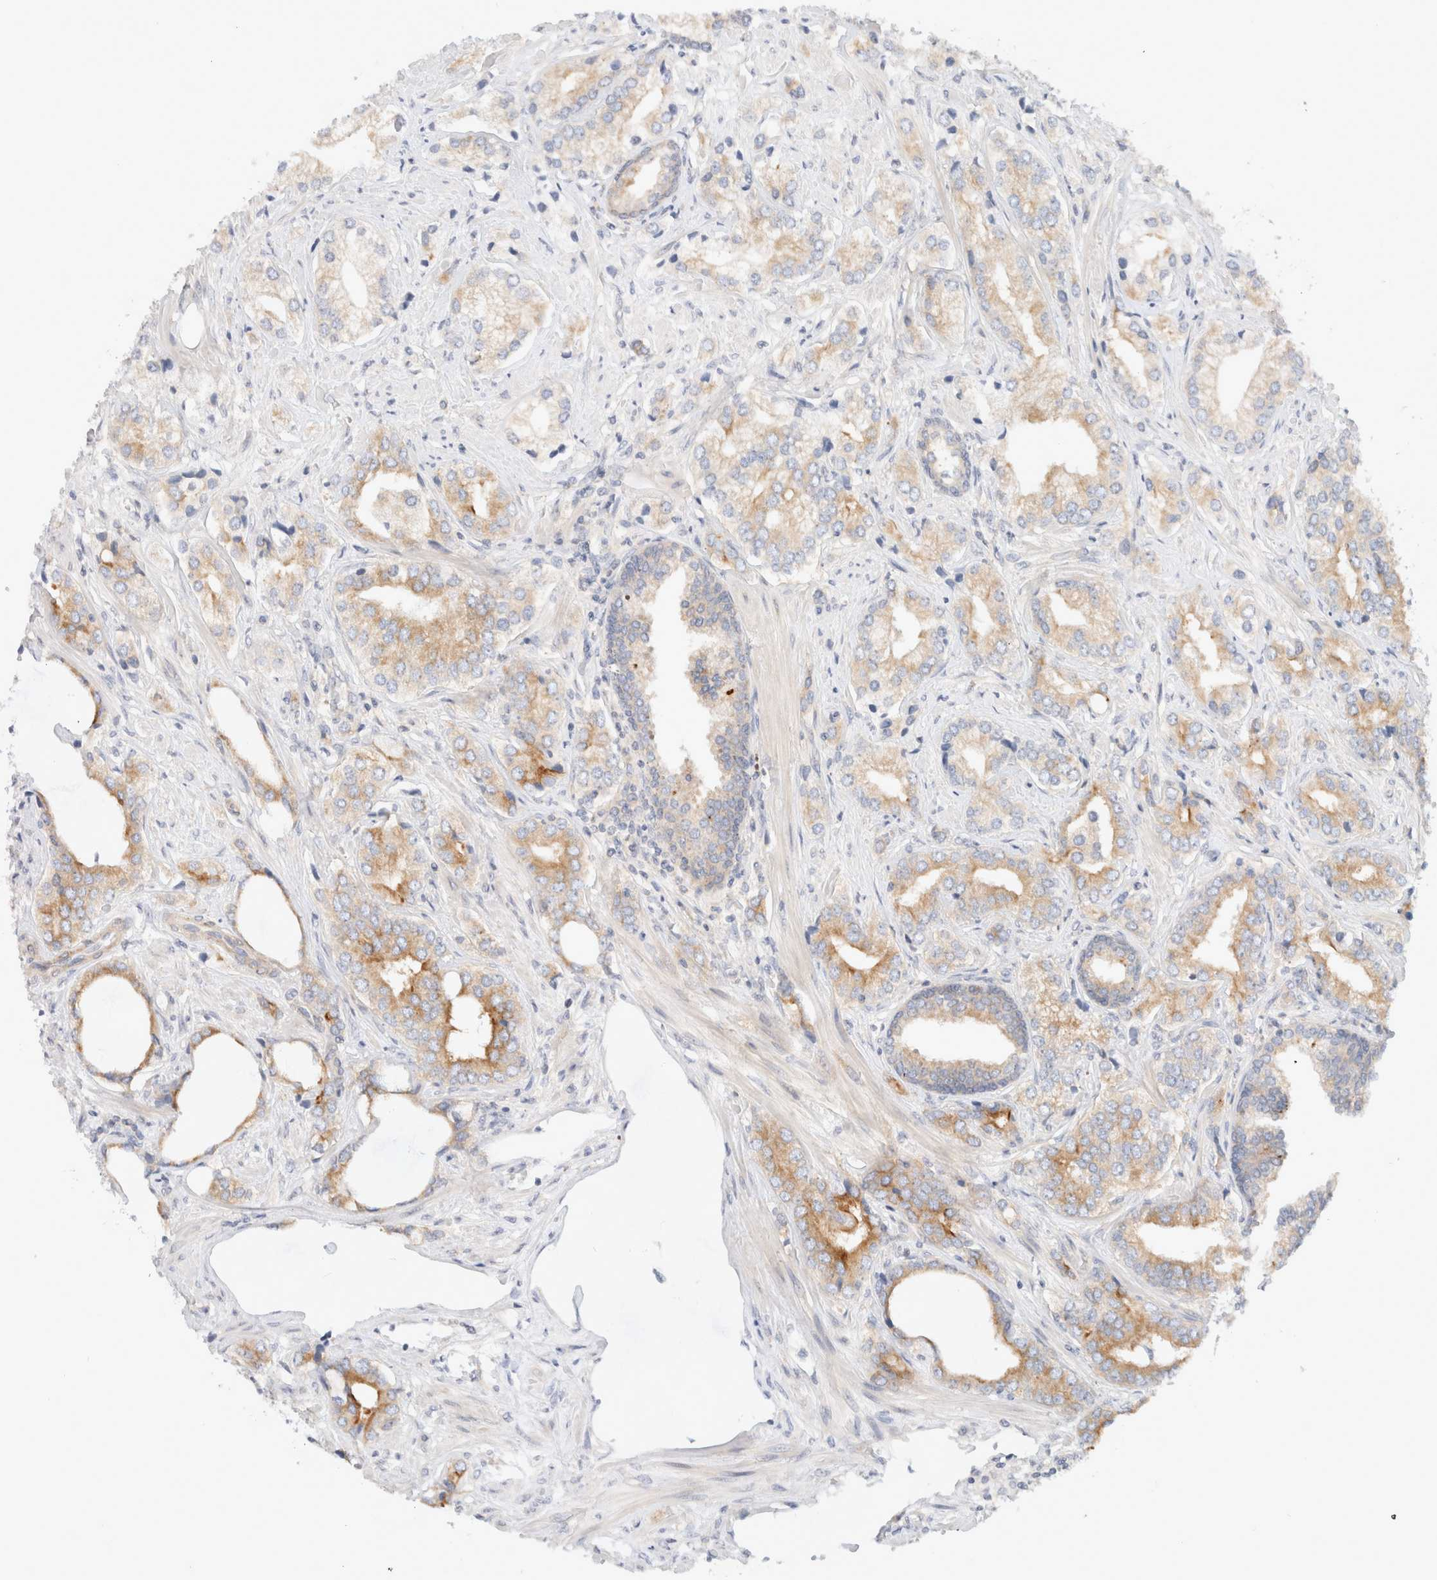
{"staining": {"intensity": "moderate", "quantity": "25%-75%", "location": "cytoplasmic/membranous"}, "tissue": "prostate cancer", "cell_type": "Tumor cells", "image_type": "cancer", "snomed": [{"axis": "morphology", "description": "Adenocarcinoma, High grade"}, {"axis": "topography", "description": "Prostate"}], "caption": "Immunohistochemical staining of human prostate cancer demonstrates moderate cytoplasmic/membranous protein expression in approximately 25%-75% of tumor cells. (Stains: DAB (3,3'-diaminobenzidine) in brown, nuclei in blue, Microscopy: brightfield microscopy at high magnification).", "gene": "MARK3", "patient": {"sex": "male", "age": 66}}